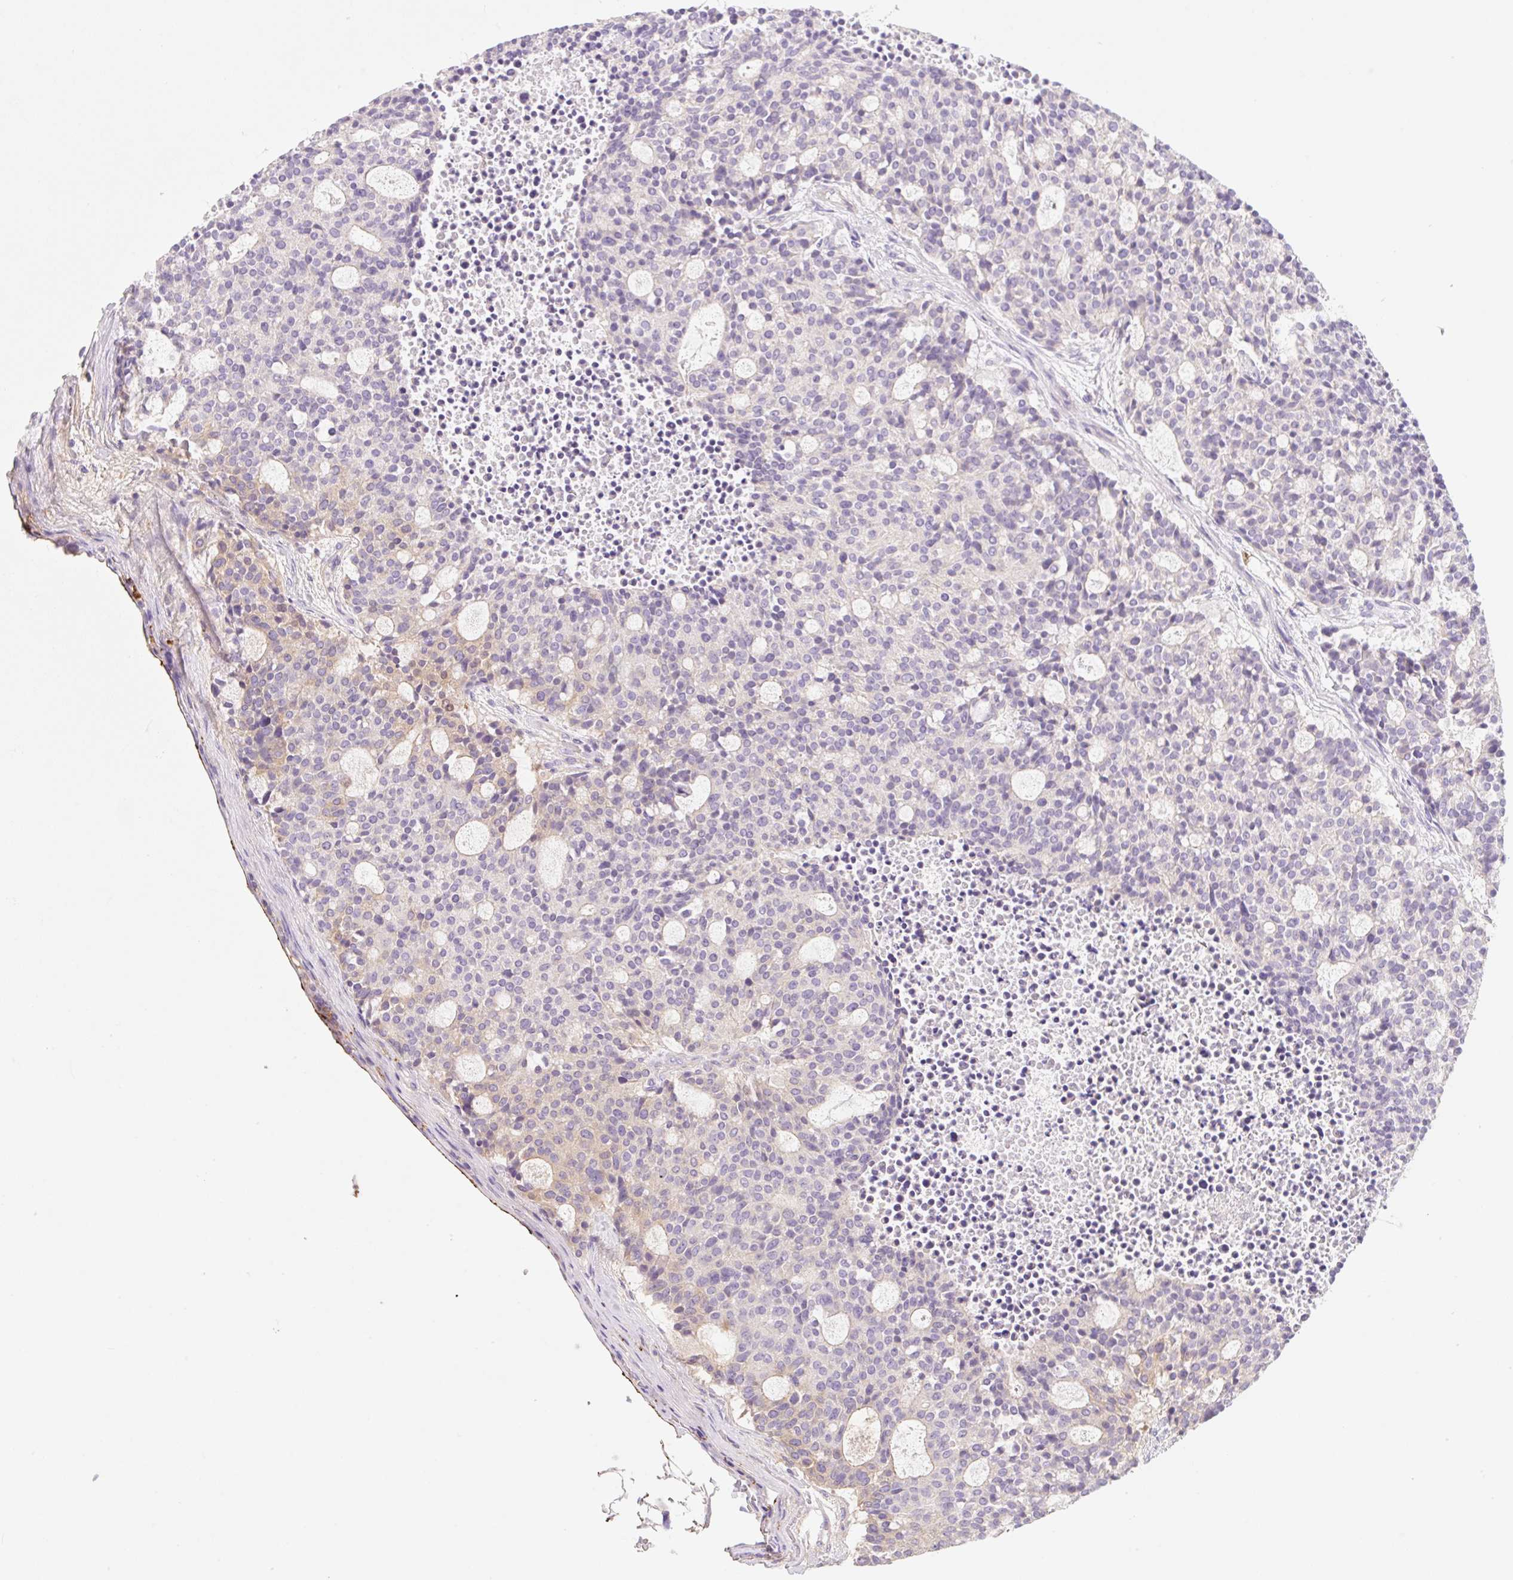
{"staining": {"intensity": "weak", "quantity": "<25%", "location": "cytoplasmic/membranous"}, "tissue": "carcinoid", "cell_type": "Tumor cells", "image_type": "cancer", "snomed": [{"axis": "morphology", "description": "Carcinoid, malignant, NOS"}, {"axis": "topography", "description": "Pancreas"}], "caption": "The histopathology image demonstrates no staining of tumor cells in malignant carcinoid.", "gene": "LYVE1", "patient": {"sex": "female", "age": 54}}